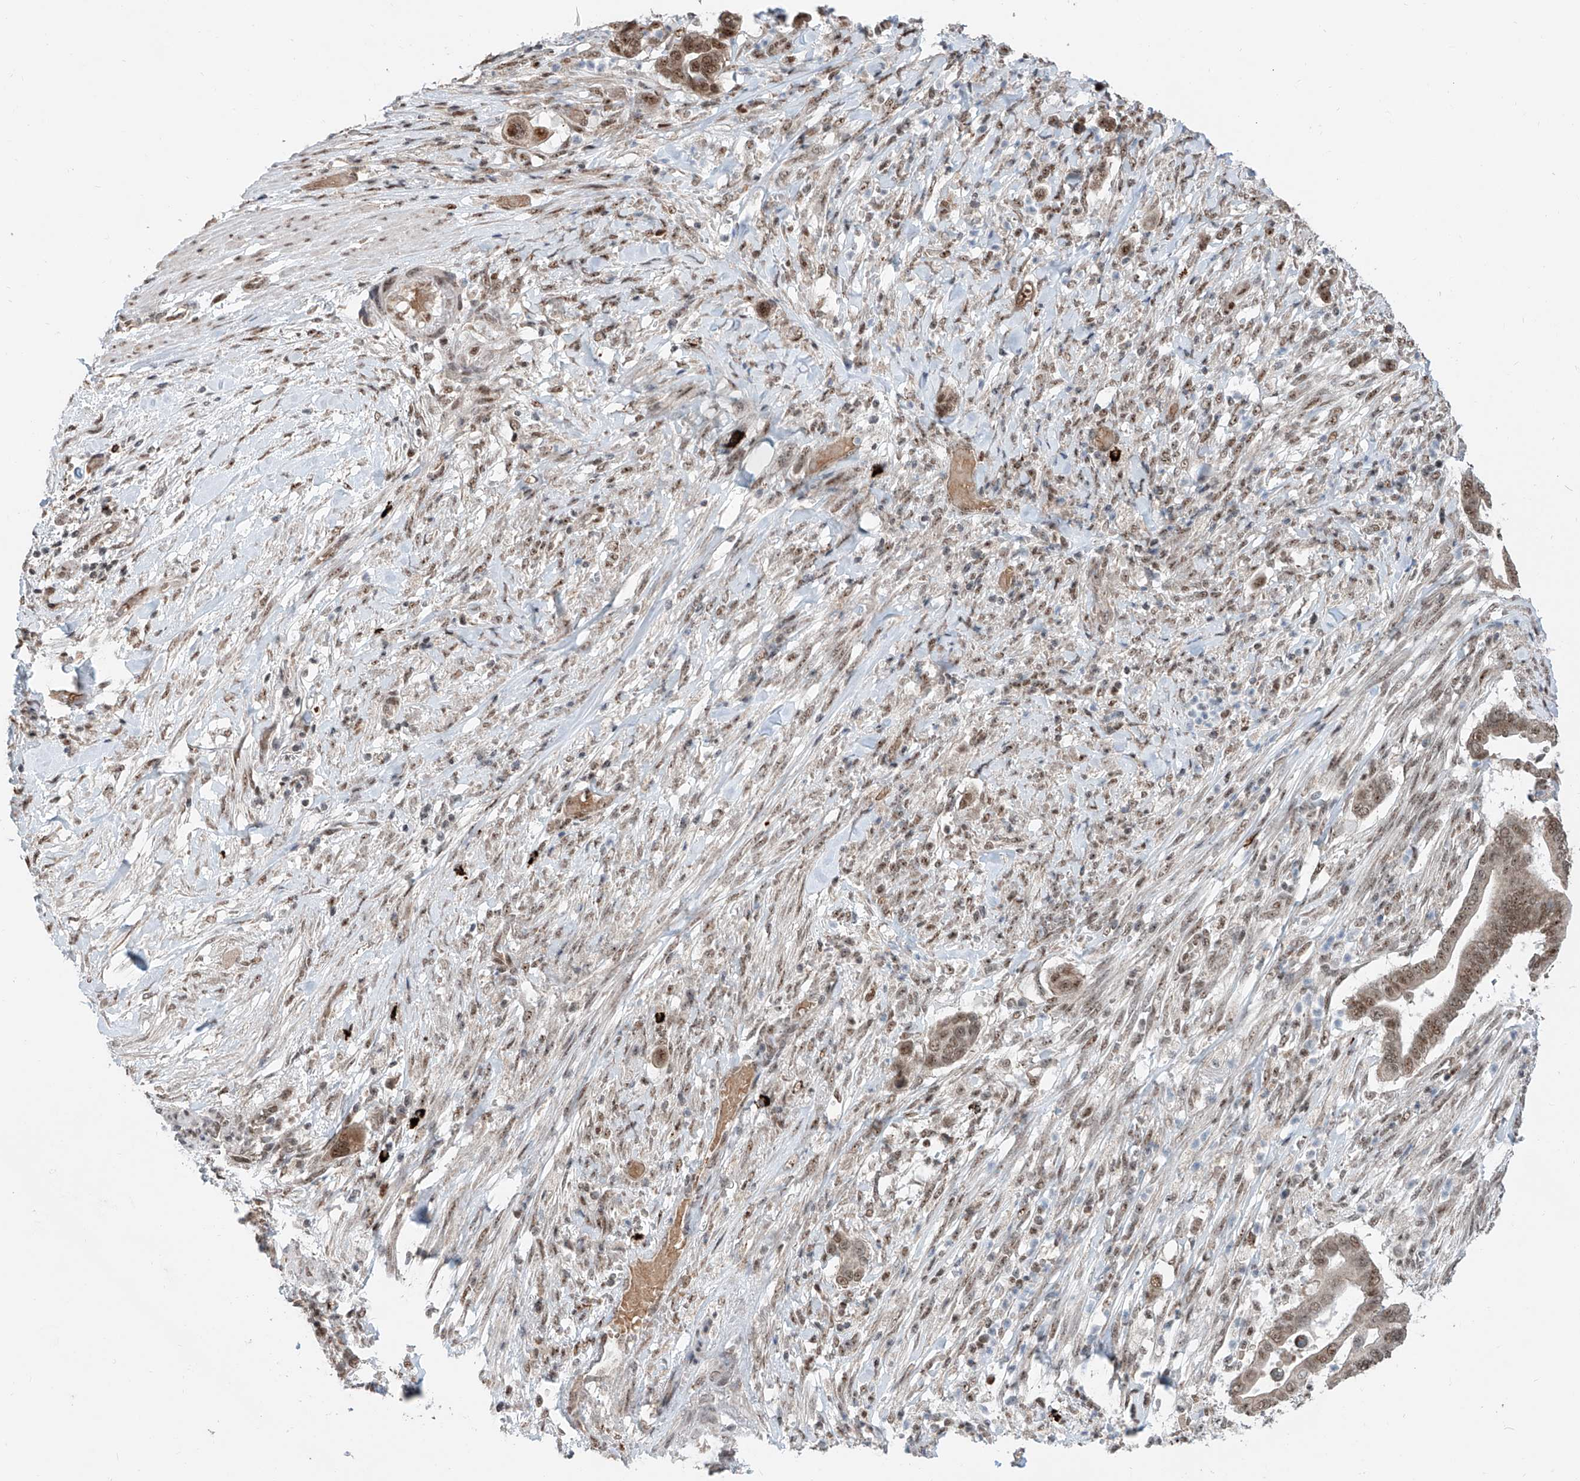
{"staining": {"intensity": "moderate", "quantity": ">75%", "location": "cytoplasmic/membranous,nuclear"}, "tissue": "pancreatic cancer", "cell_type": "Tumor cells", "image_type": "cancer", "snomed": [{"axis": "morphology", "description": "Adenocarcinoma, NOS"}, {"axis": "topography", "description": "Pancreas"}], "caption": "Adenocarcinoma (pancreatic) tissue exhibits moderate cytoplasmic/membranous and nuclear positivity in approximately >75% of tumor cells, visualized by immunohistochemistry.", "gene": "SDE2", "patient": {"sex": "male", "age": 68}}